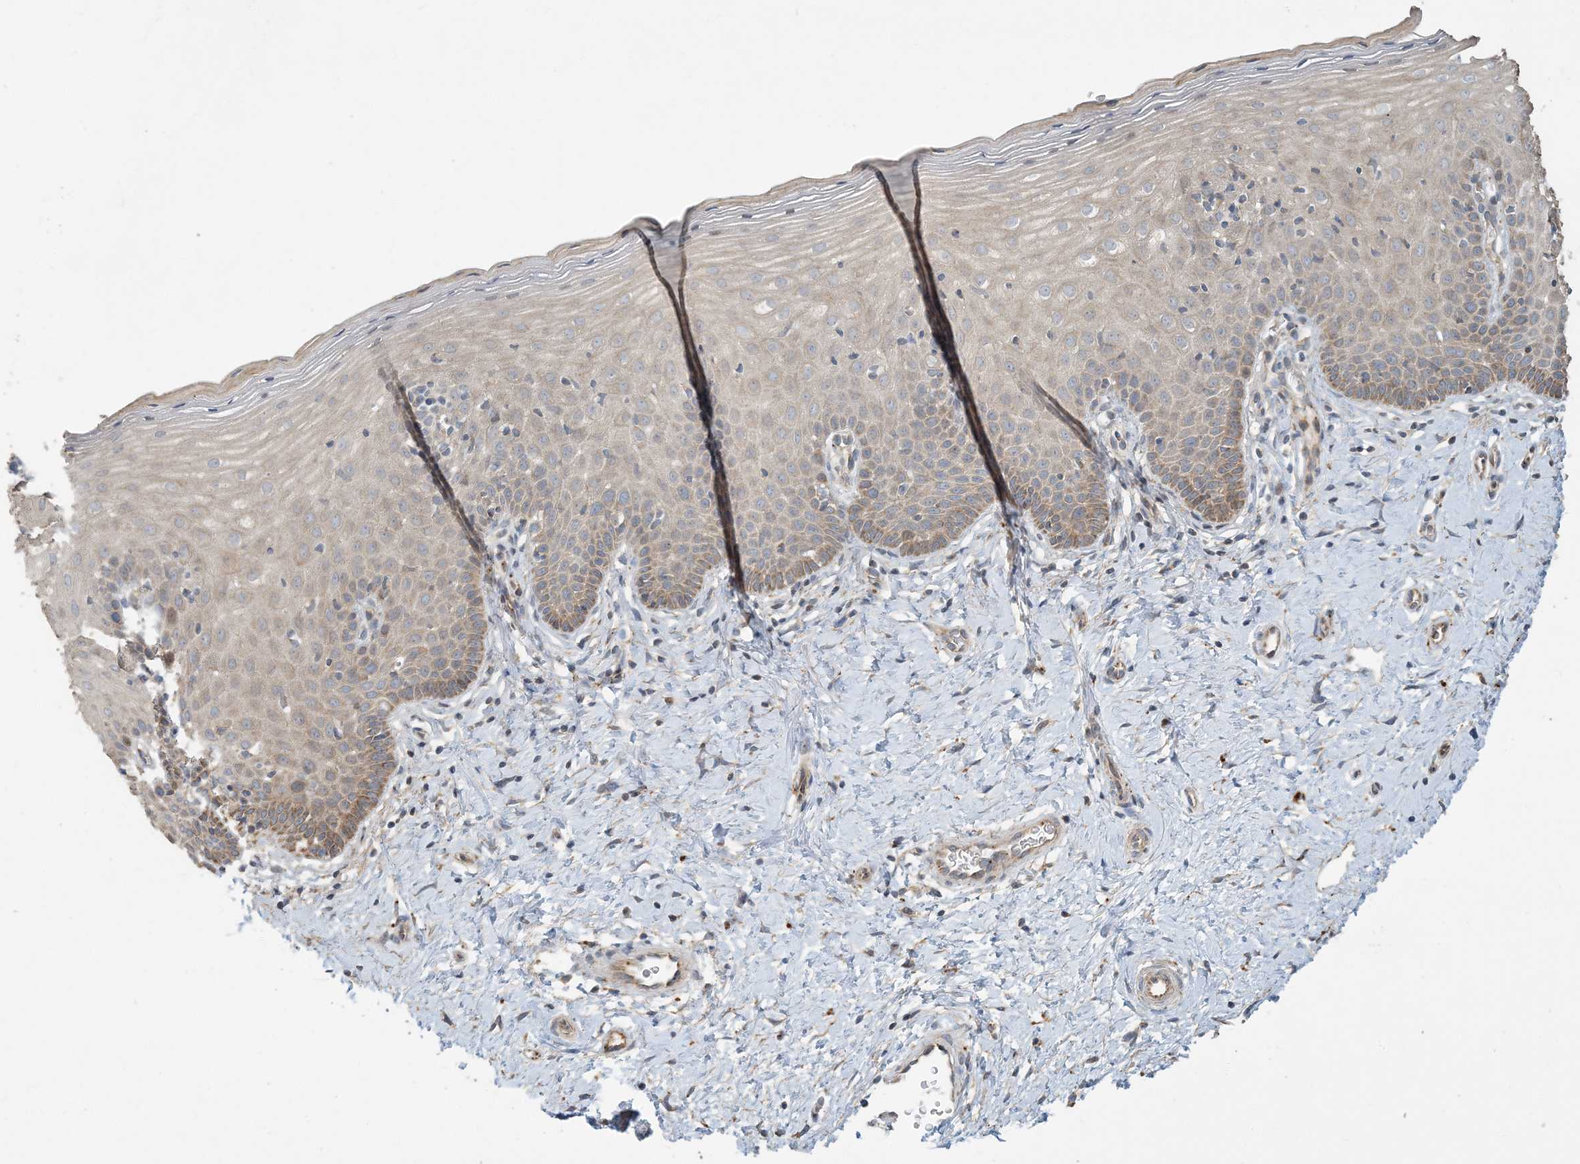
{"staining": {"intensity": "weak", "quantity": ">75%", "location": "cytoplasmic/membranous"}, "tissue": "cervix", "cell_type": "Glandular cells", "image_type": "normal", "snomed": [{"axis": "morphology", "description": "Normal tissue, NOS"}, {"axis": "topography", "description": "Cervix"}], "caption": "Immunohistochemistry staining of unremarkable cervix, which reveals low levels of weak cytoplasmic/membranous positivity in approximately >75% of glandular cells indicating weak cytoplasmic/membranous protein staining. The staining was performed using DAB (brown) for protein detection and nuclei were counterstained in hematoxylin (blue).", "gene": "LTN1", "patient": {"sex": "female", "age": 36}}